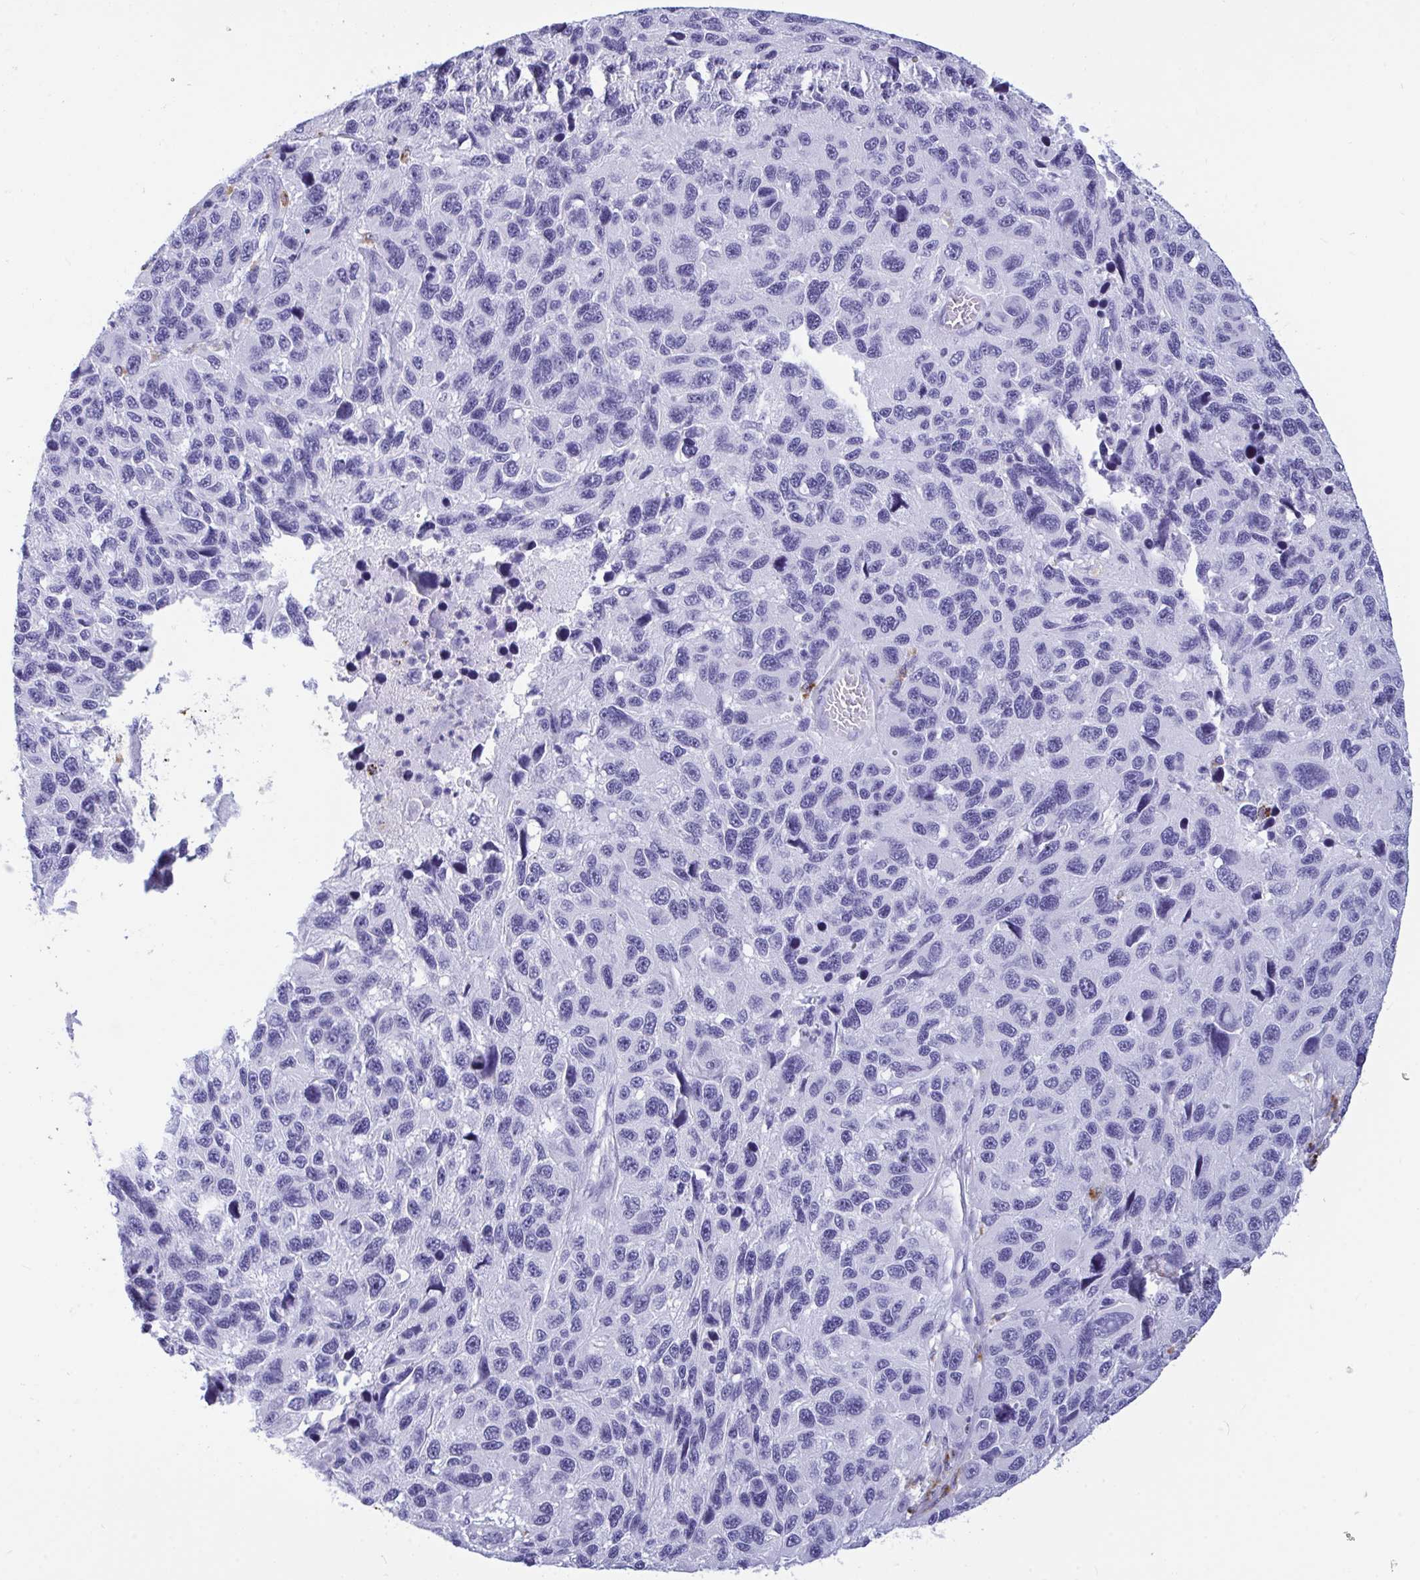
{"staining": {"intensity": "negative", "quantity": "none", "location": "none"}, "tissue": "melanoma", "cell_type": "Tumor cells", "image_type": "cancer", "snomed": [{"axis": "morphology", "description": "Malignant melanoma, NOS"}, {"axis": "topography", "description": "Skin"}], "caption": "This is an IHC histopathology image of human malignant melanoma. There is no positivity in tumor cells.", "gene": "CPVL", "patient": {"sex": "male", "age": 53}}